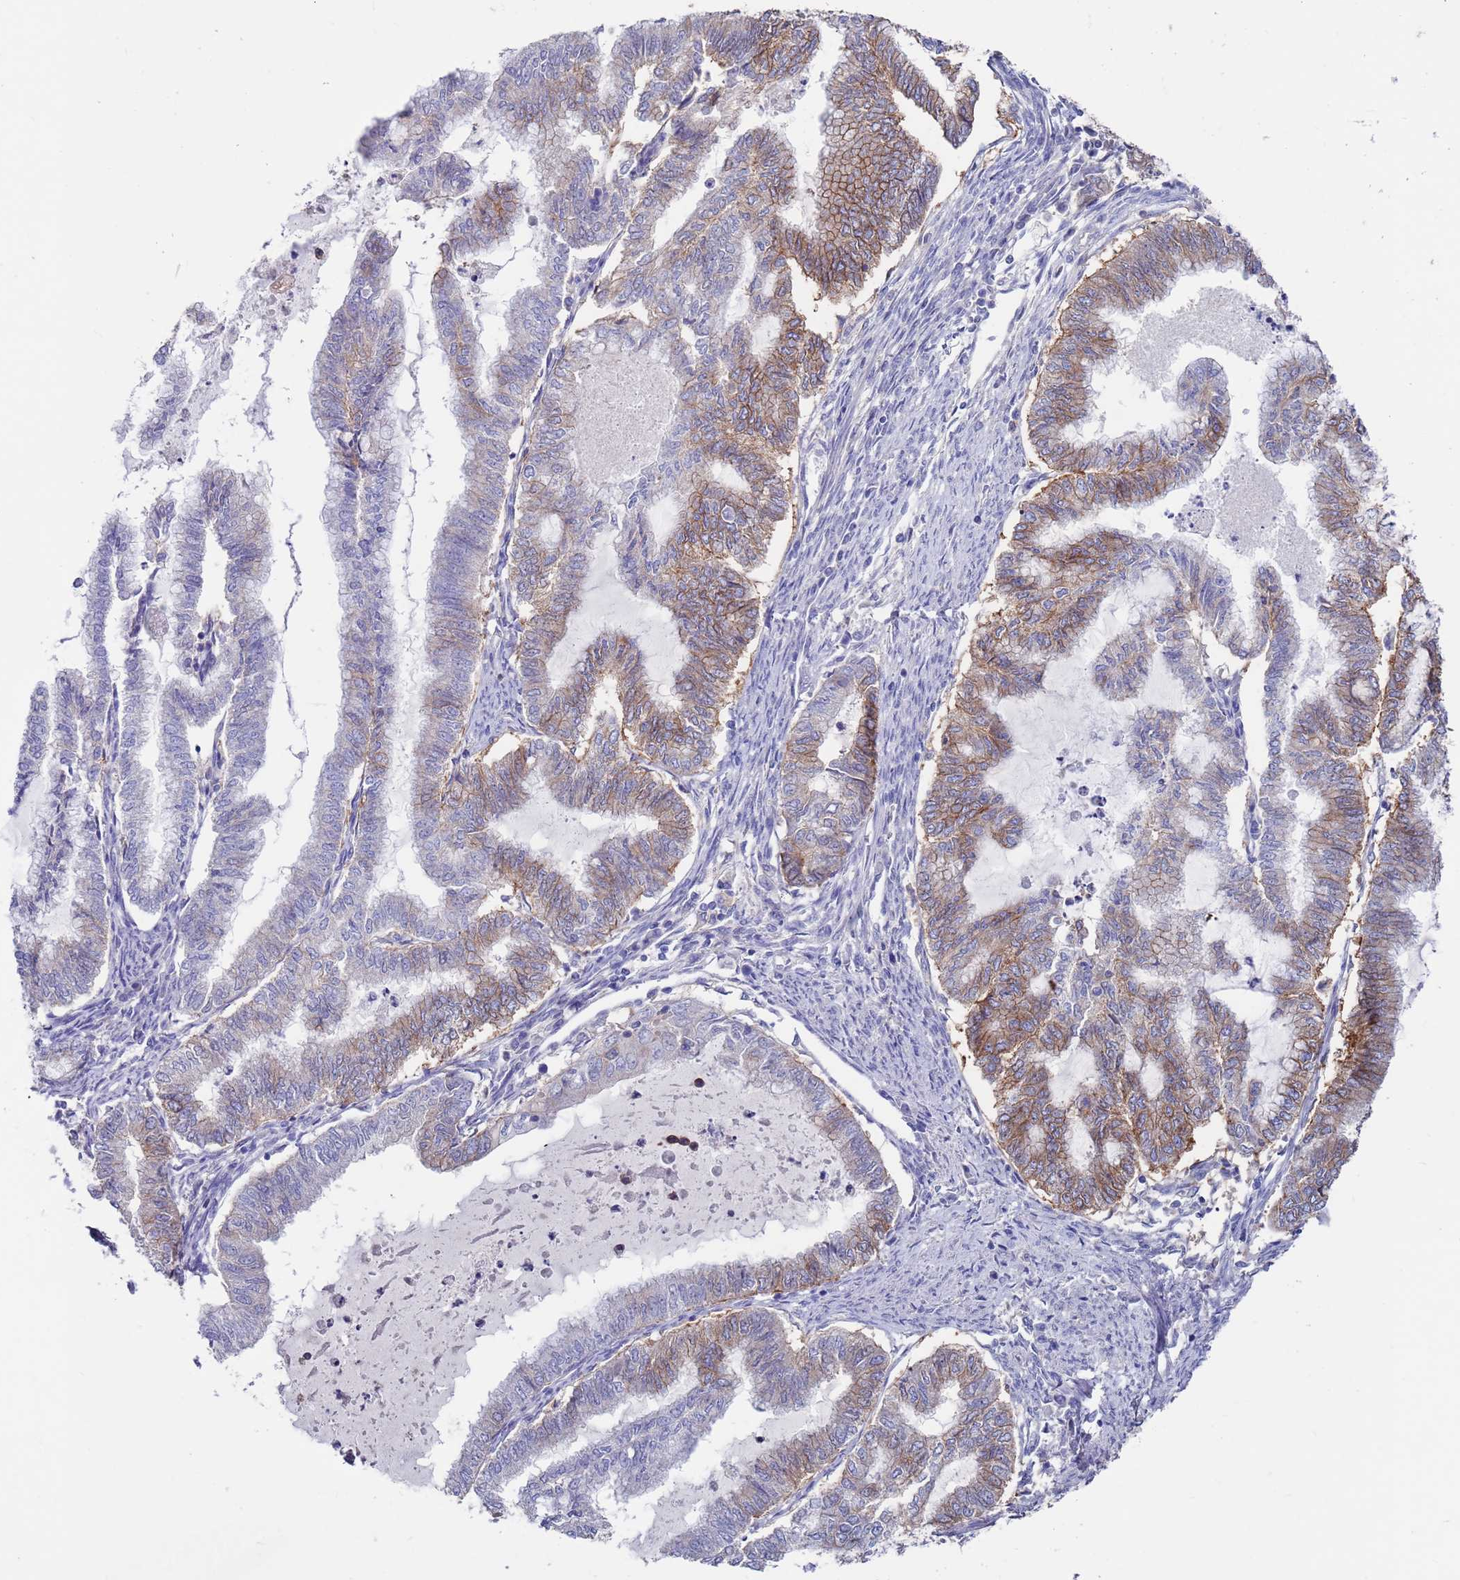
{"staining": {"intensity": "moderate", "quantity": "<25%", "location": "cytoplasmic/membranous"}, "tissue": "endometrial cancer", "cell_type": "Tumor cells", "image_type": "cancer", "snomed": [{"axis": "morphology", "description": "Adenocarcinoma, NOS"}, {"axis": "topography", "description": "Endometrium"}], "caption": "Tumor cells reveal moderate cytoplasmic/membranous positivity in approximately <25% of cells in endometrial adenocarcinoma.", "gene": "KRTCAP3", "patient": {"sex": "female", "age": 79}}